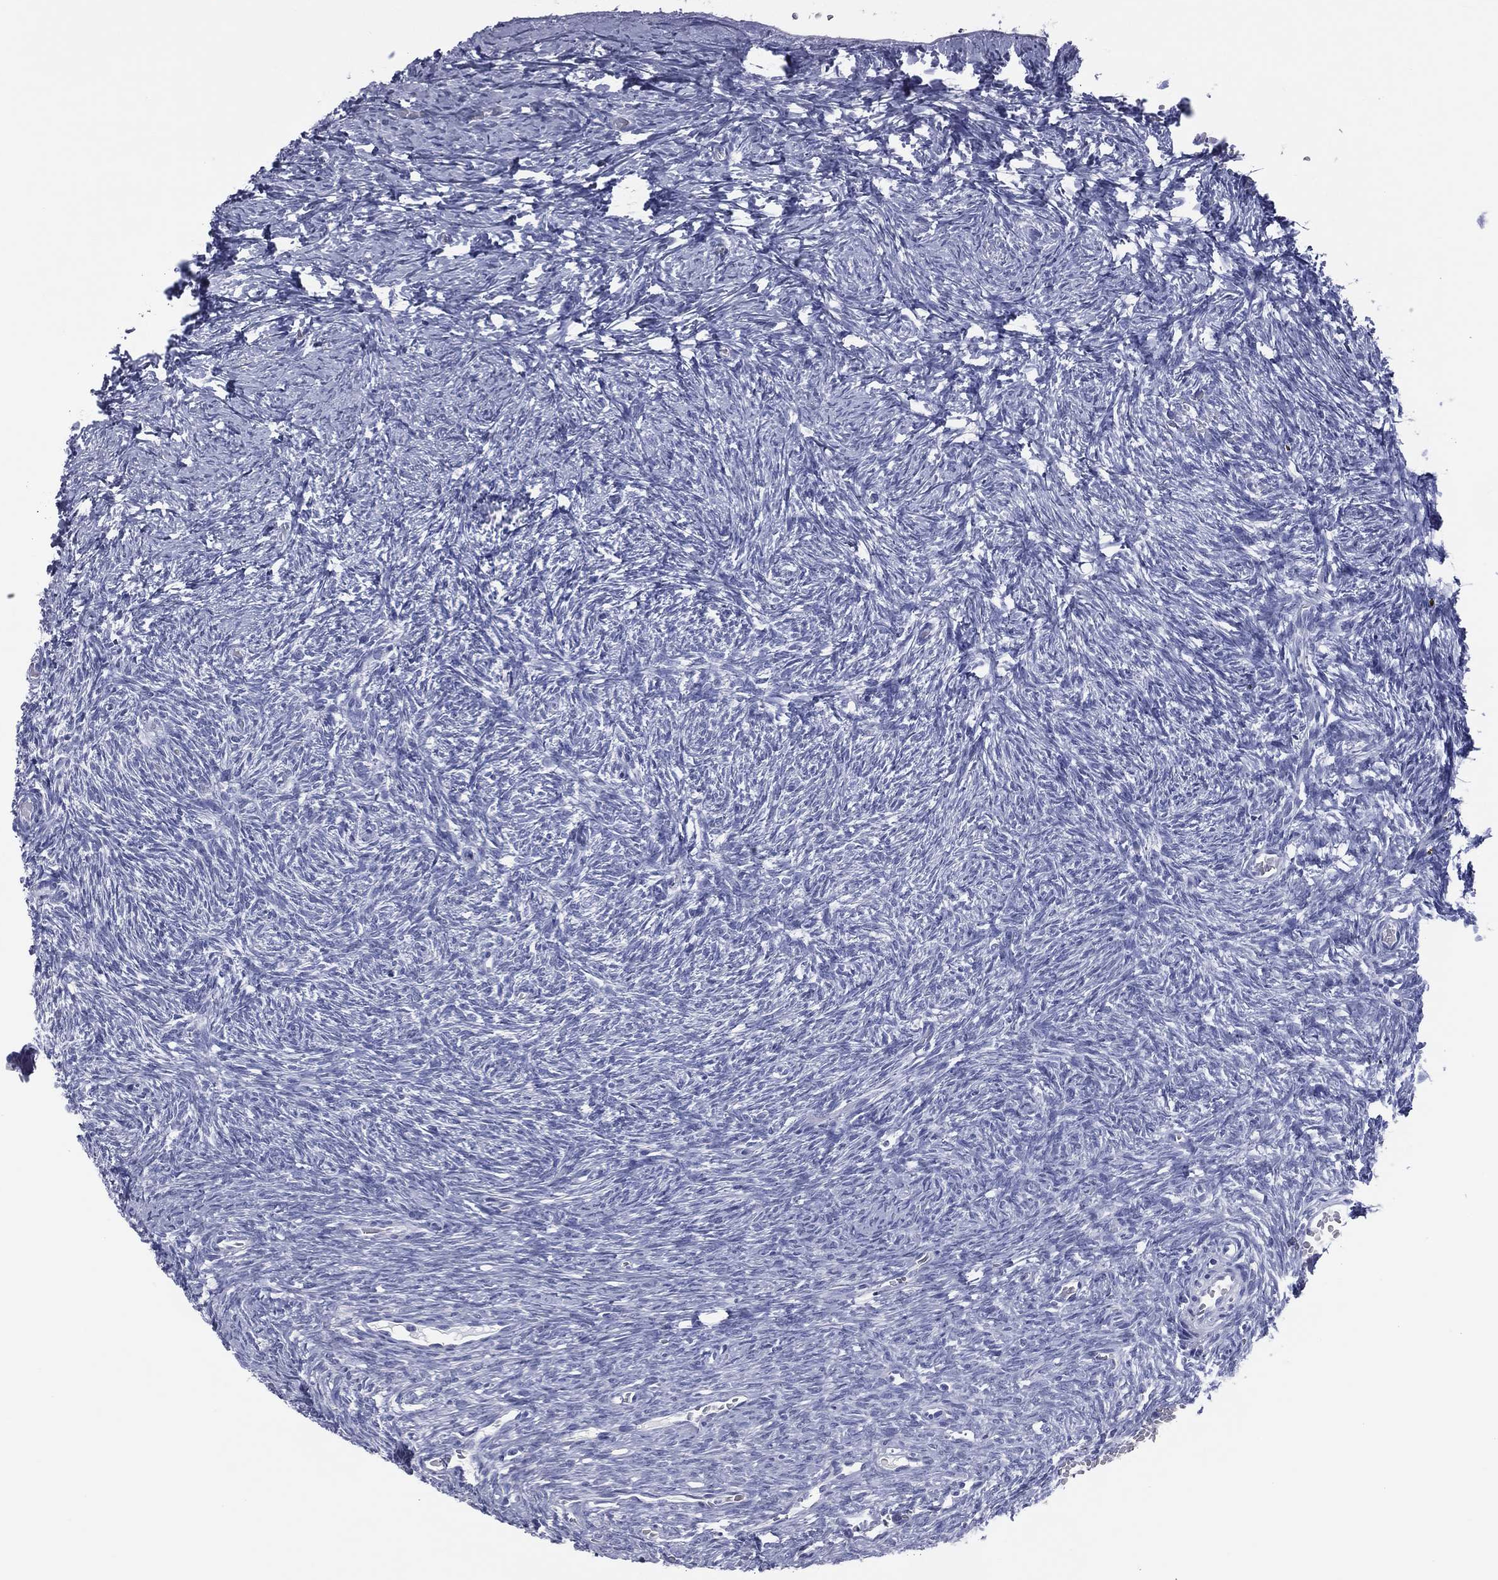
{"staining": {"intensity": "negative", "quantity": "none", "location": "none"}, "tissue": "ovary", "cell_type": "Follicle cells", "image_type": "normal", "snomed": [{"axis": "morphology", "description": "Normal tissue, NOS"}, {"axis": "topography", "description": "Ovary"}], "caption": "Unremarkable ovary was stained to show a protein in brown. There is no significant staining in follicle cells. The staining is performed using DAB (3,3'-diaminobenzidine) brown chromogen with nuclei counter-stained in using hematoxylin.", "gene": "MLN", "patient": {"sex": "female", "age": 39}}